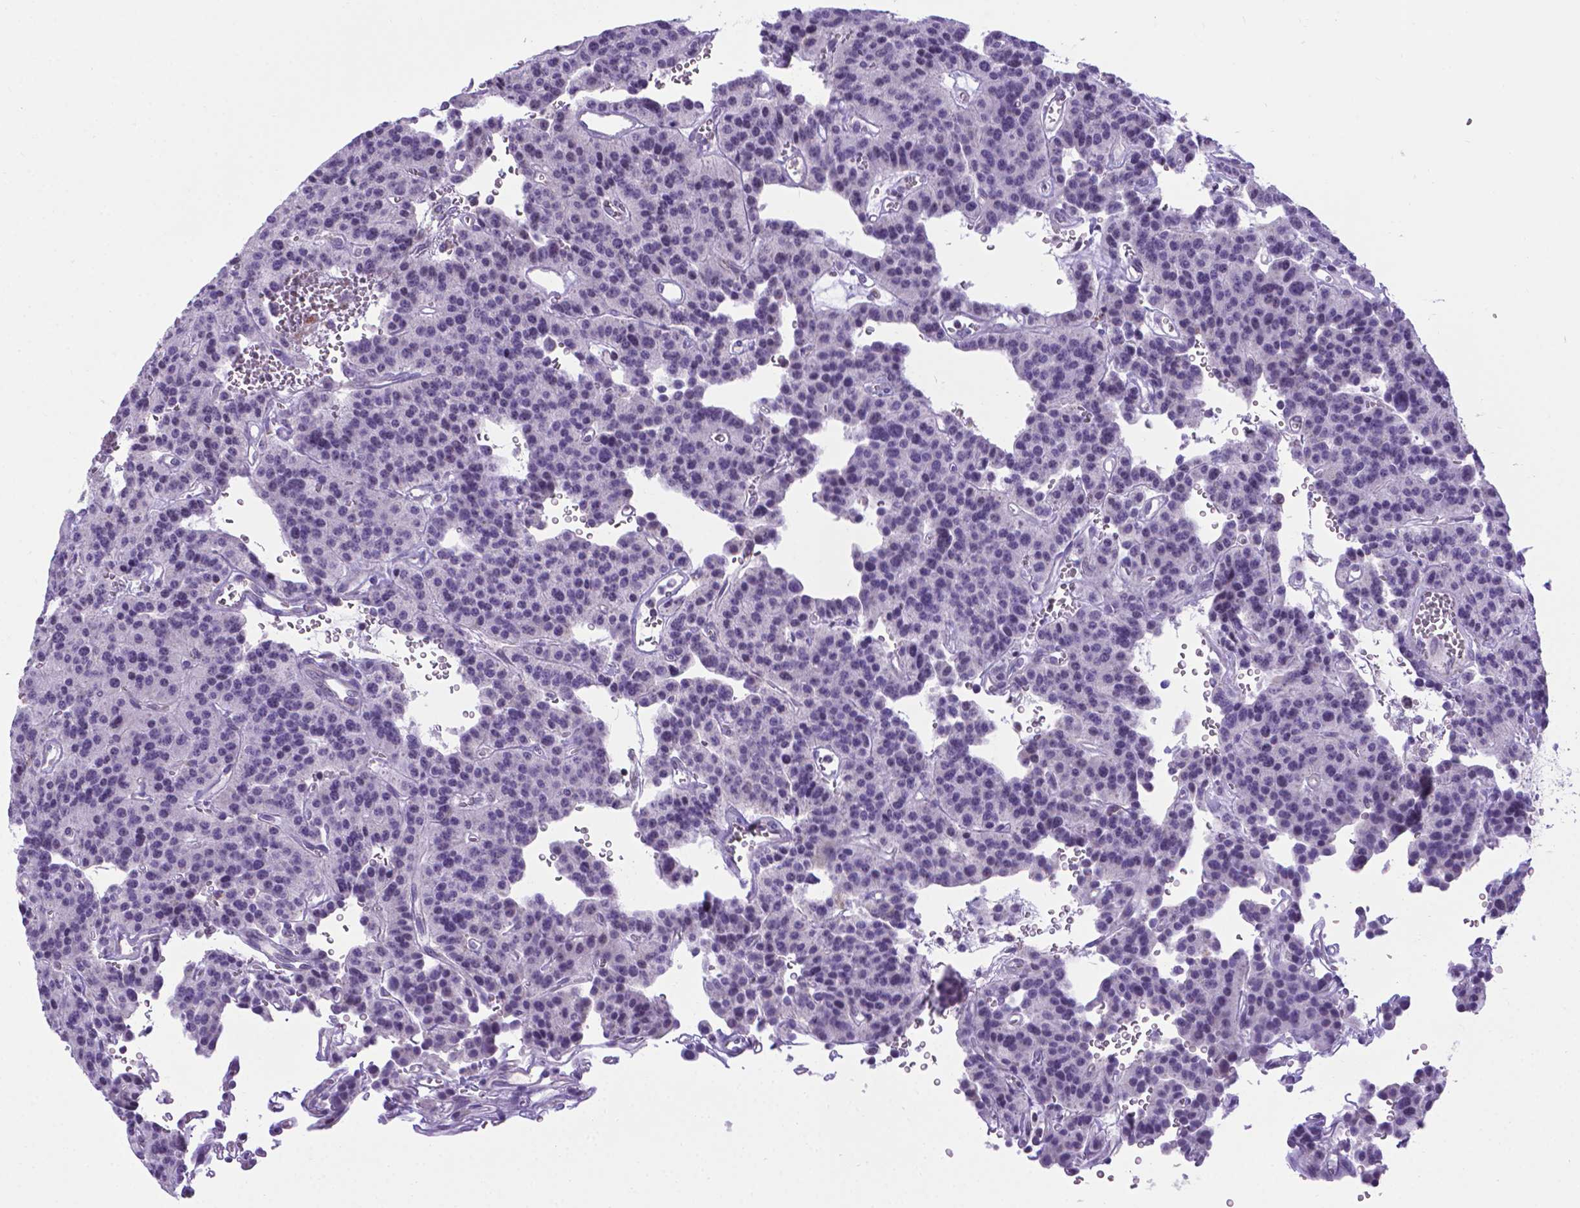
{"staining": {"intensity": "negative", "quantity": "none", "location": "none"}, "tissue": "carcinoid", "cell_type": "Tumor cells", "image_type": "cancer", "snomed": [{"axis": "morphology", "description": "Carcinoid, malignant, NOS"}, {"axis": "topography", "description": "Lung"}], "caption": "Tumor cells show no significant protein staining in carcinoid.", "gene": "POU3F3", "patient": {"sex": "female", "age": 71}}